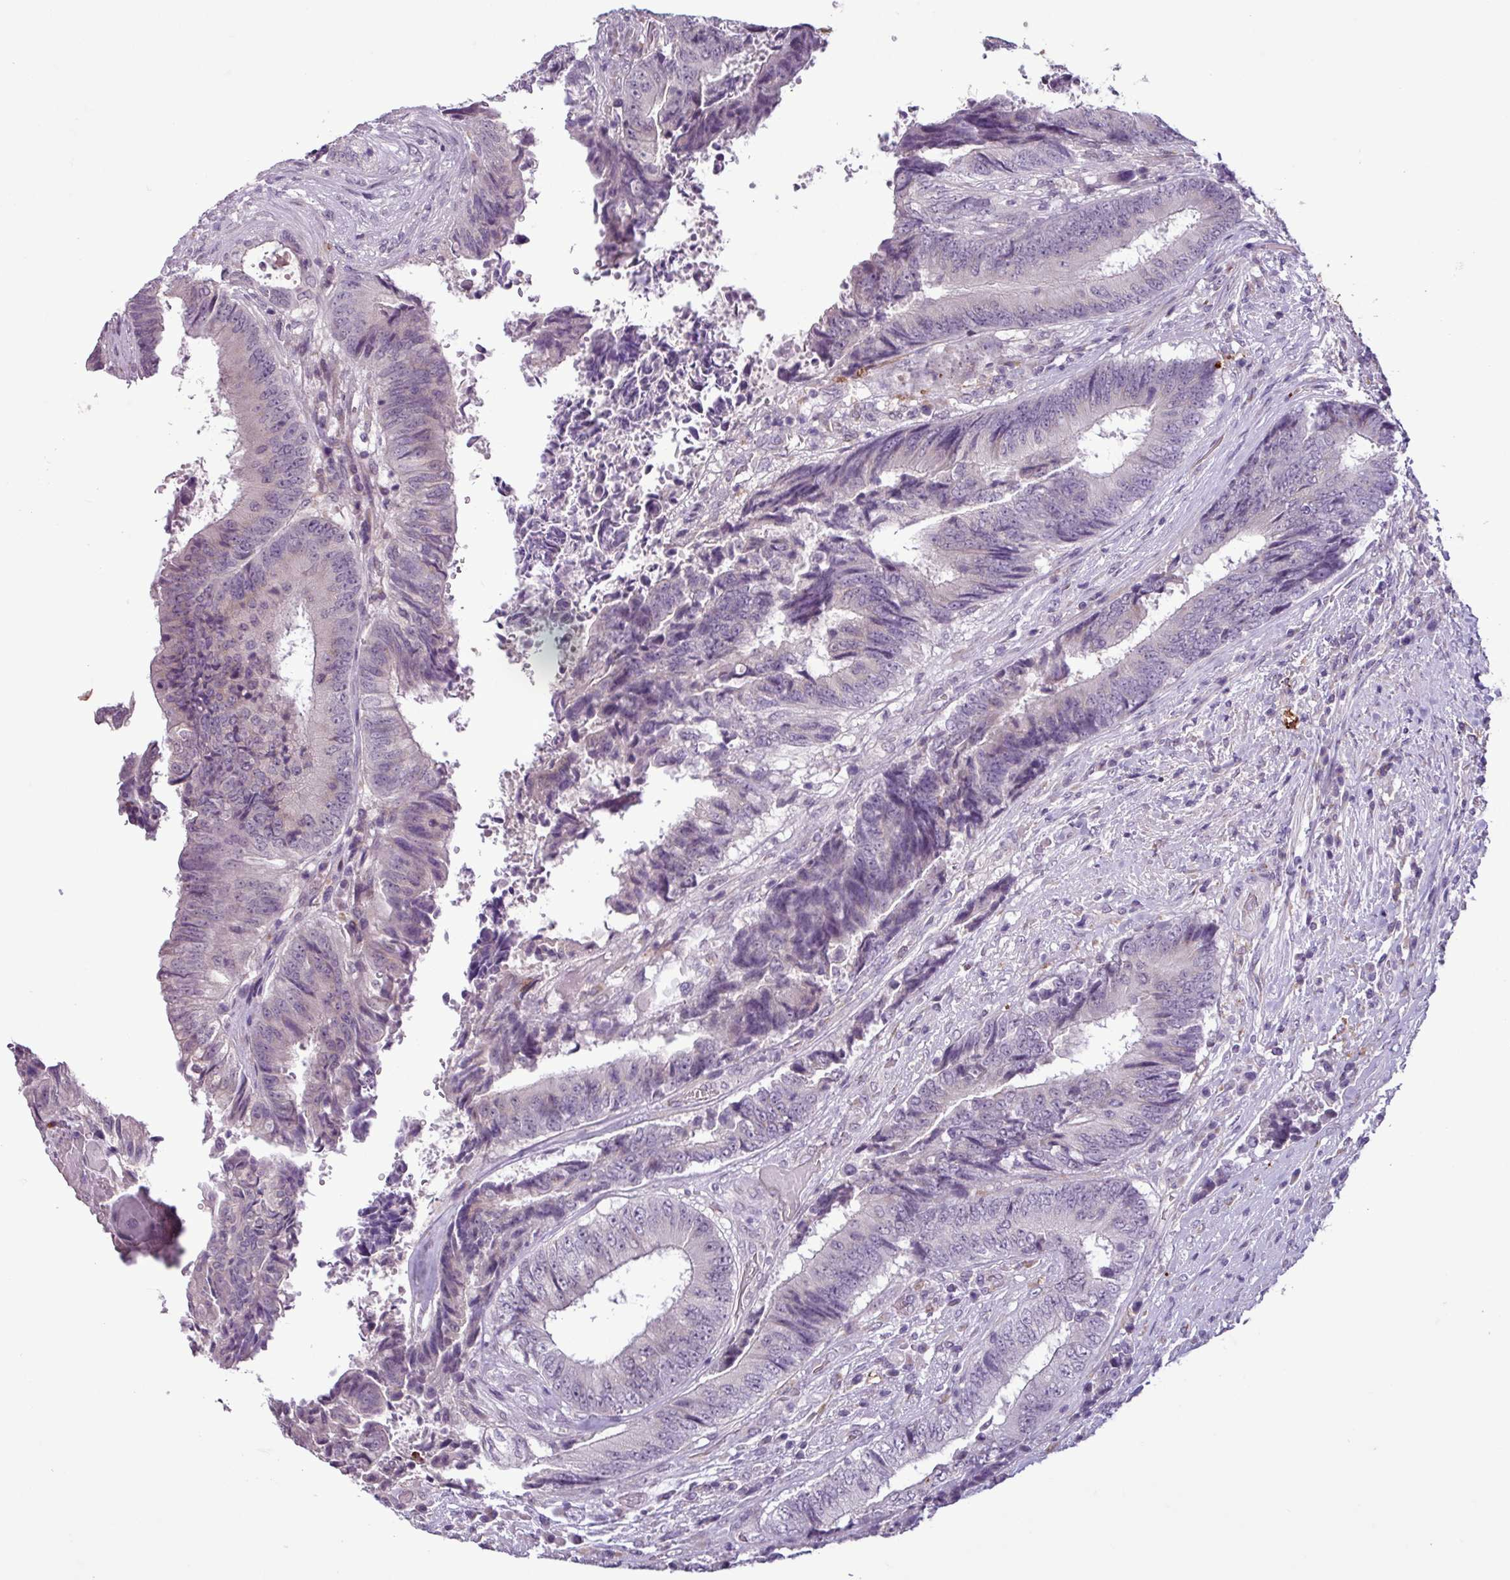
{"staining": {"intensity": "negative", "quantity": "none", "location": "none"}, "tissue": "colorectal cancer", "cell_type": "Tumor cells", "image_type": "cancer", "snomed": [{"axis": "morphology", "description": "Adenocarcinoma, NOS"}, {"axis": "topography", "description": "Rectum"}], "caption": "This is an immunohistochemistry image of human colorectal adenocarcinoma. There is no positivity in tumor cells.", "gene": "C9orf24", "patient": {"sex": "male", "age": 72}}